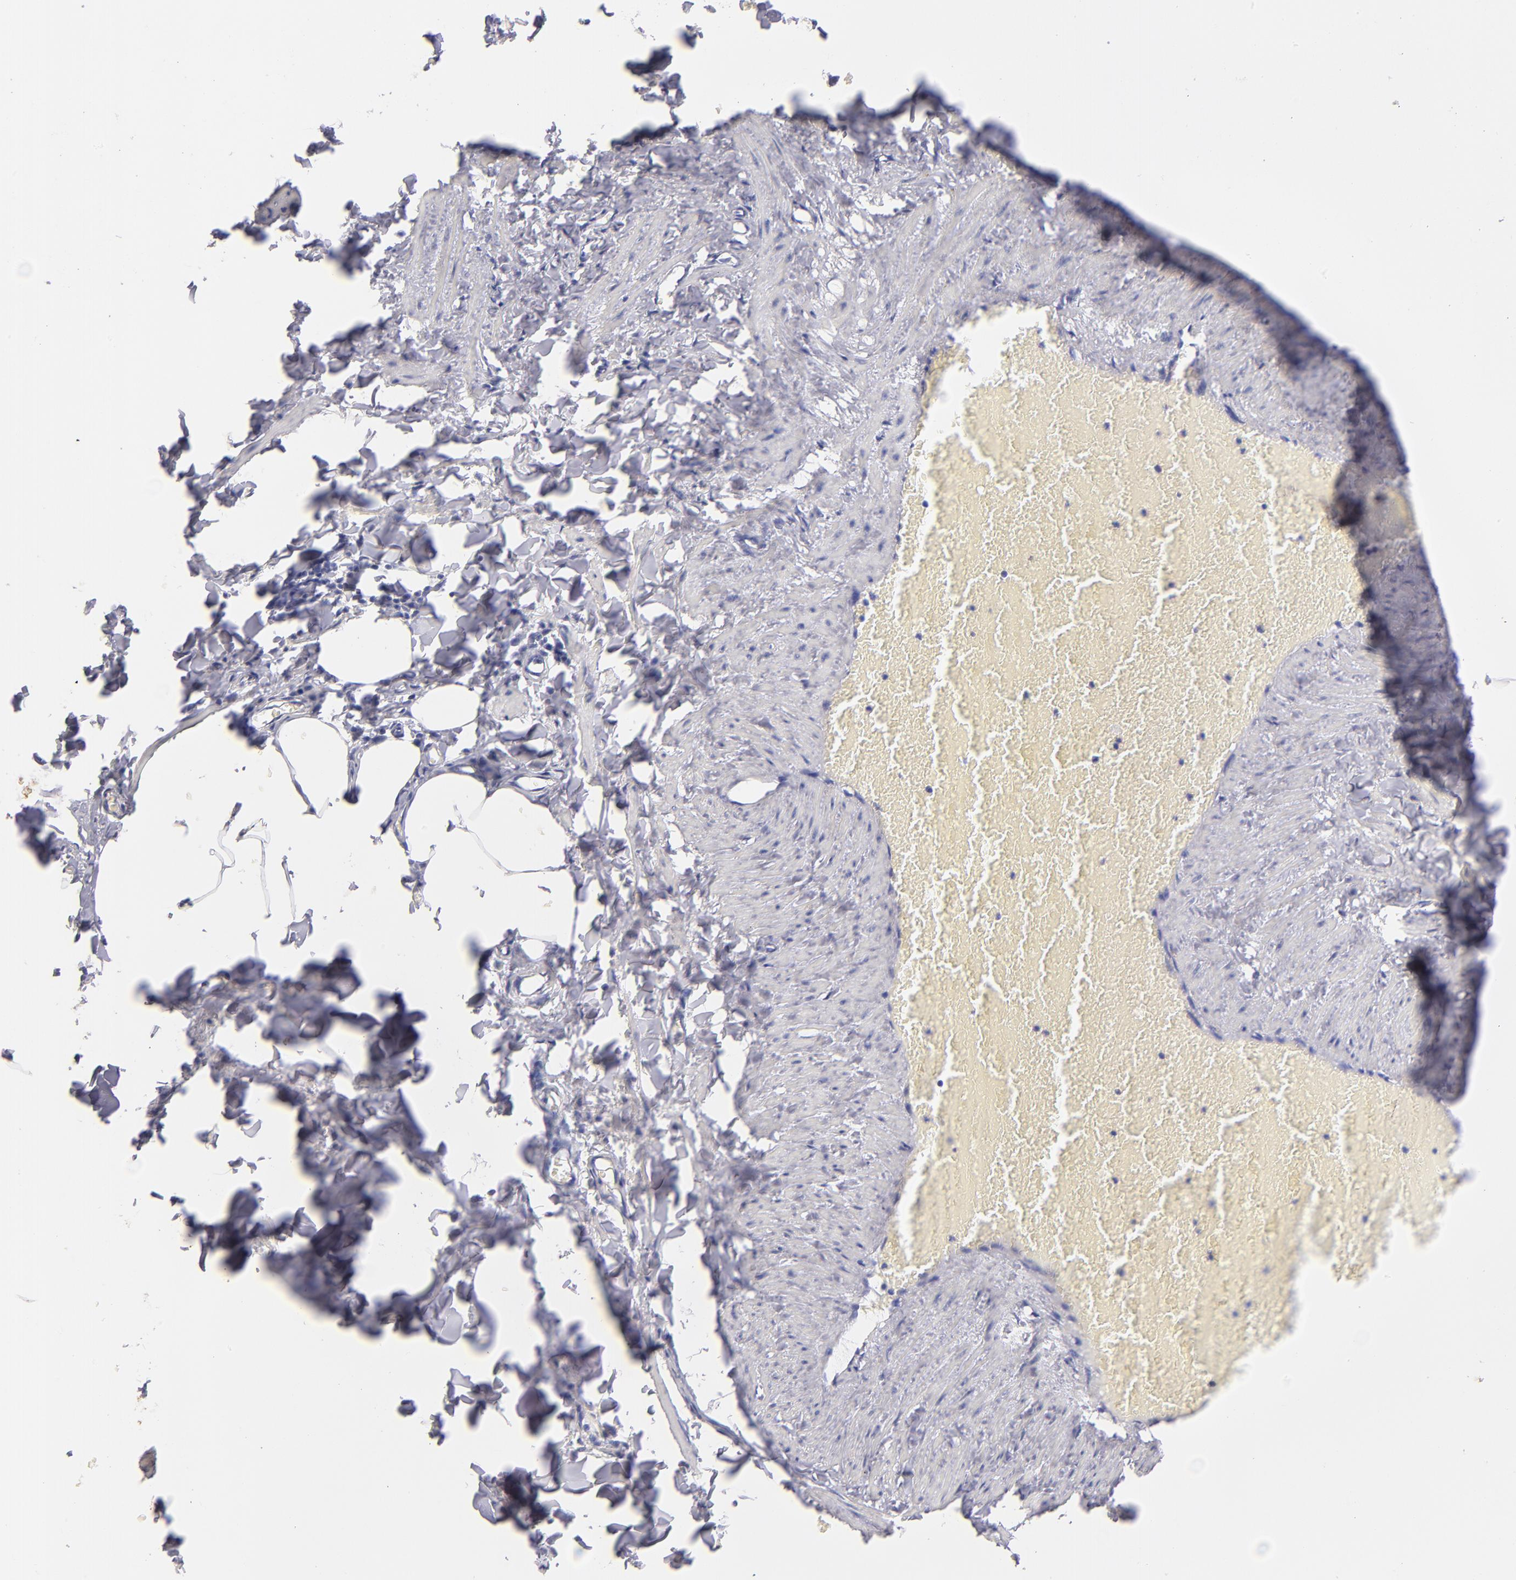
{"staining": {"intensity": "negative", "quantity": "none", "location": "none"}, "tissue": "adipose tissue", "cell_type": "Adipocytes", "image_type": "normal", "snomed": [{"axis": "morphology", "description": "Normal tissue, NOS"}, {"axis": "topography", "description": "Vascular tissue"}], "caption": "Immunohistochemistry (IHC) image of unremarkable adipose tissue: human adipose tissue stained with DAB exhibits no significant protein expression in adipocytes. Brightfield microscopy of IHC stained with DAB (brown) and hematoxylin (blue), captured at high magnification.", "gene": "TRAF3", "patient": {"sex": "male", "age": 41}}